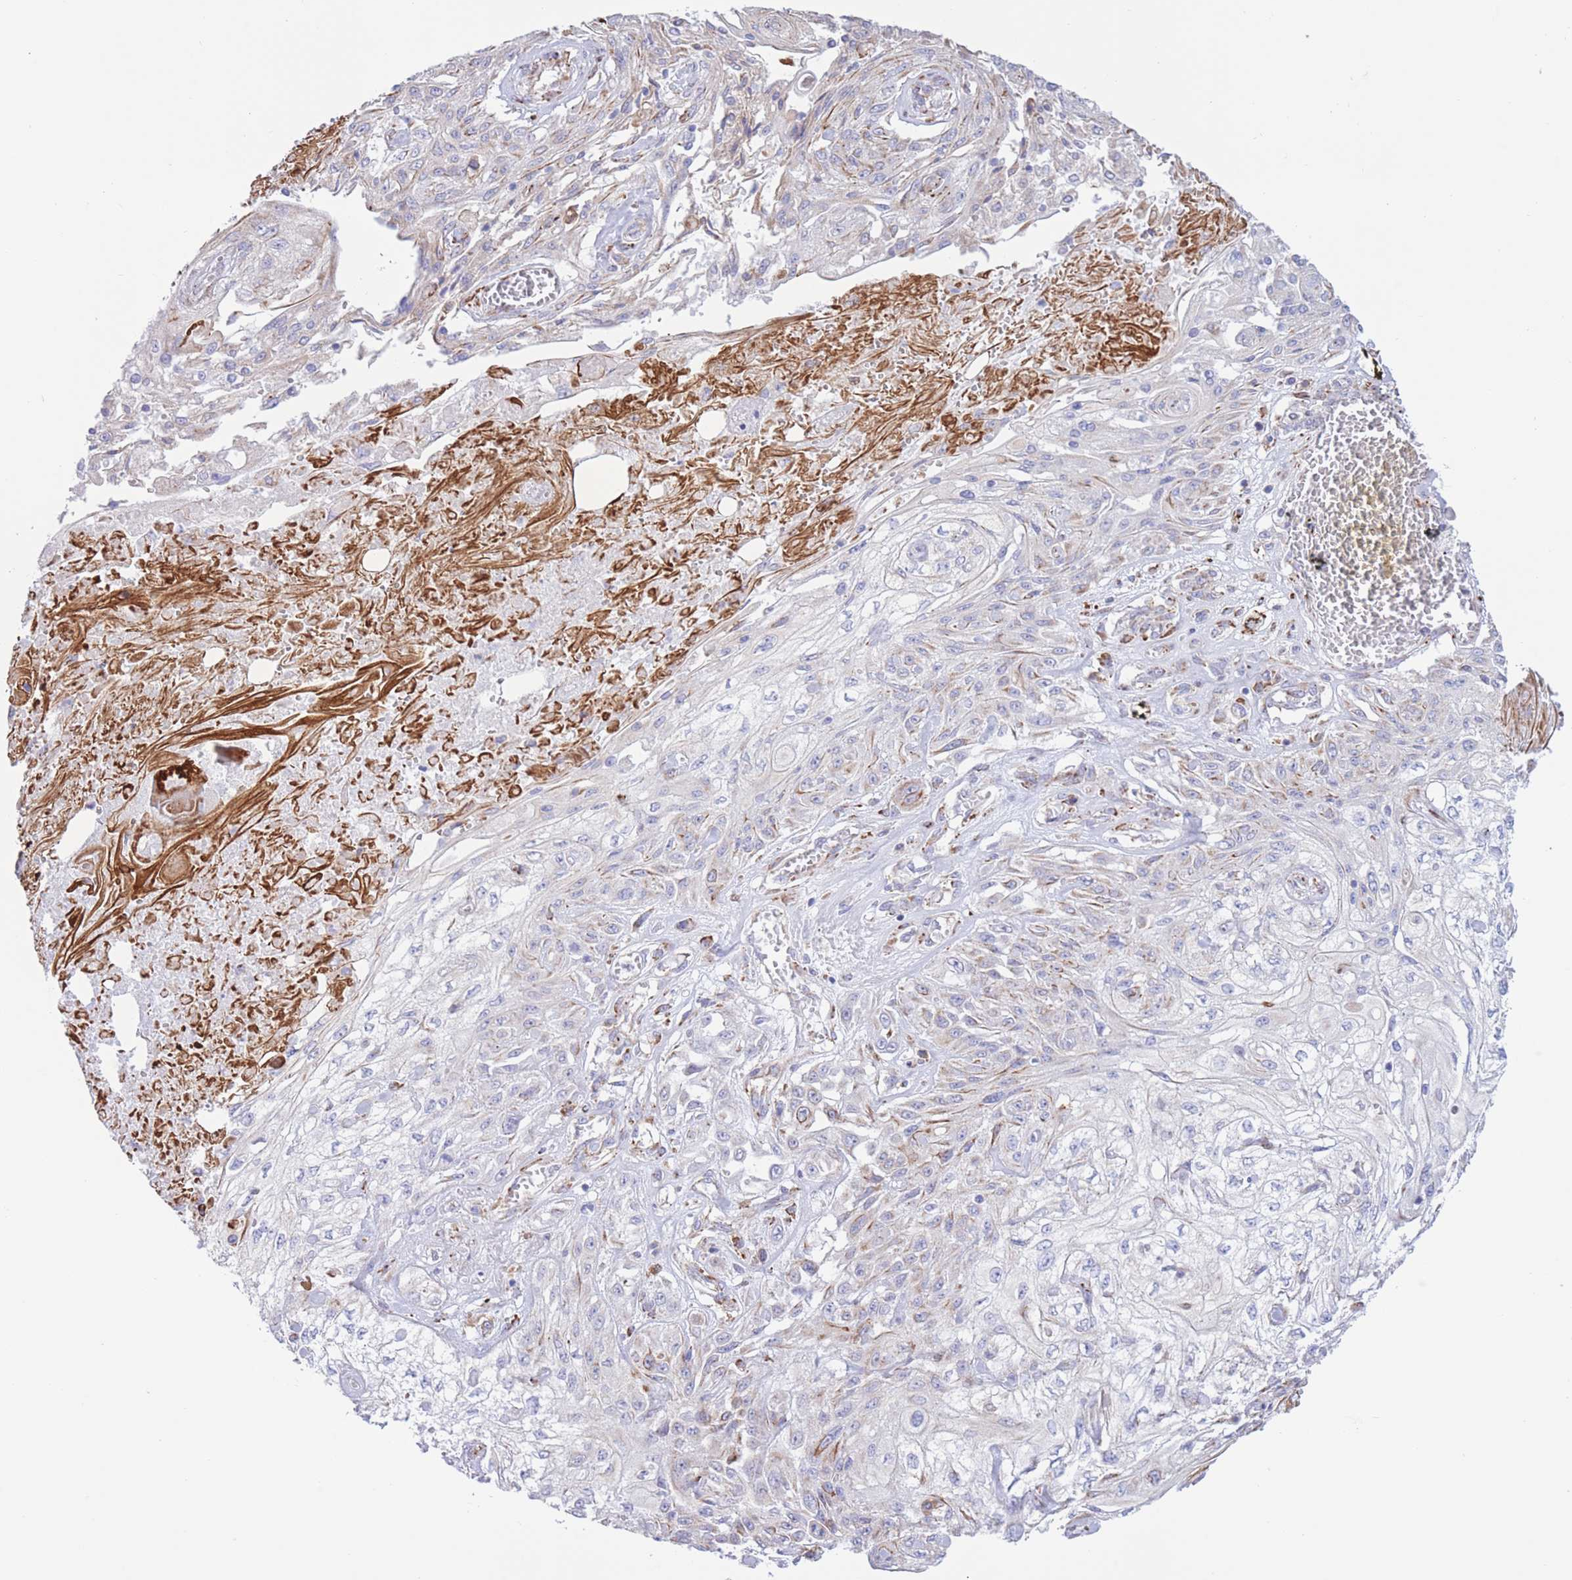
{"staining": {"intensity": "negative", "quantity": "none", "location": "none"}, "tissue": "skin cancer", "cell_type": "Tumor cells", "image_type": "cancer", "snomed": [{"axis": "morphology", "description": "Squamous cell carcinoma, NOS"}, {"axis": "morphology", "description": "Squamous cell carcinoma, metastatic, NOS"}, {"axis": "topography", "description": "Skin"}, {"axis": "topography", "description": "Lymph node"}], "caption": "DAB immunohistochemical staining of skin cancer (metastatic squamous cell carcinoma) displays no significant staining in tumor cells.", "gene": "MYDGF", "patient": {"sex": "male", "age": 75}}